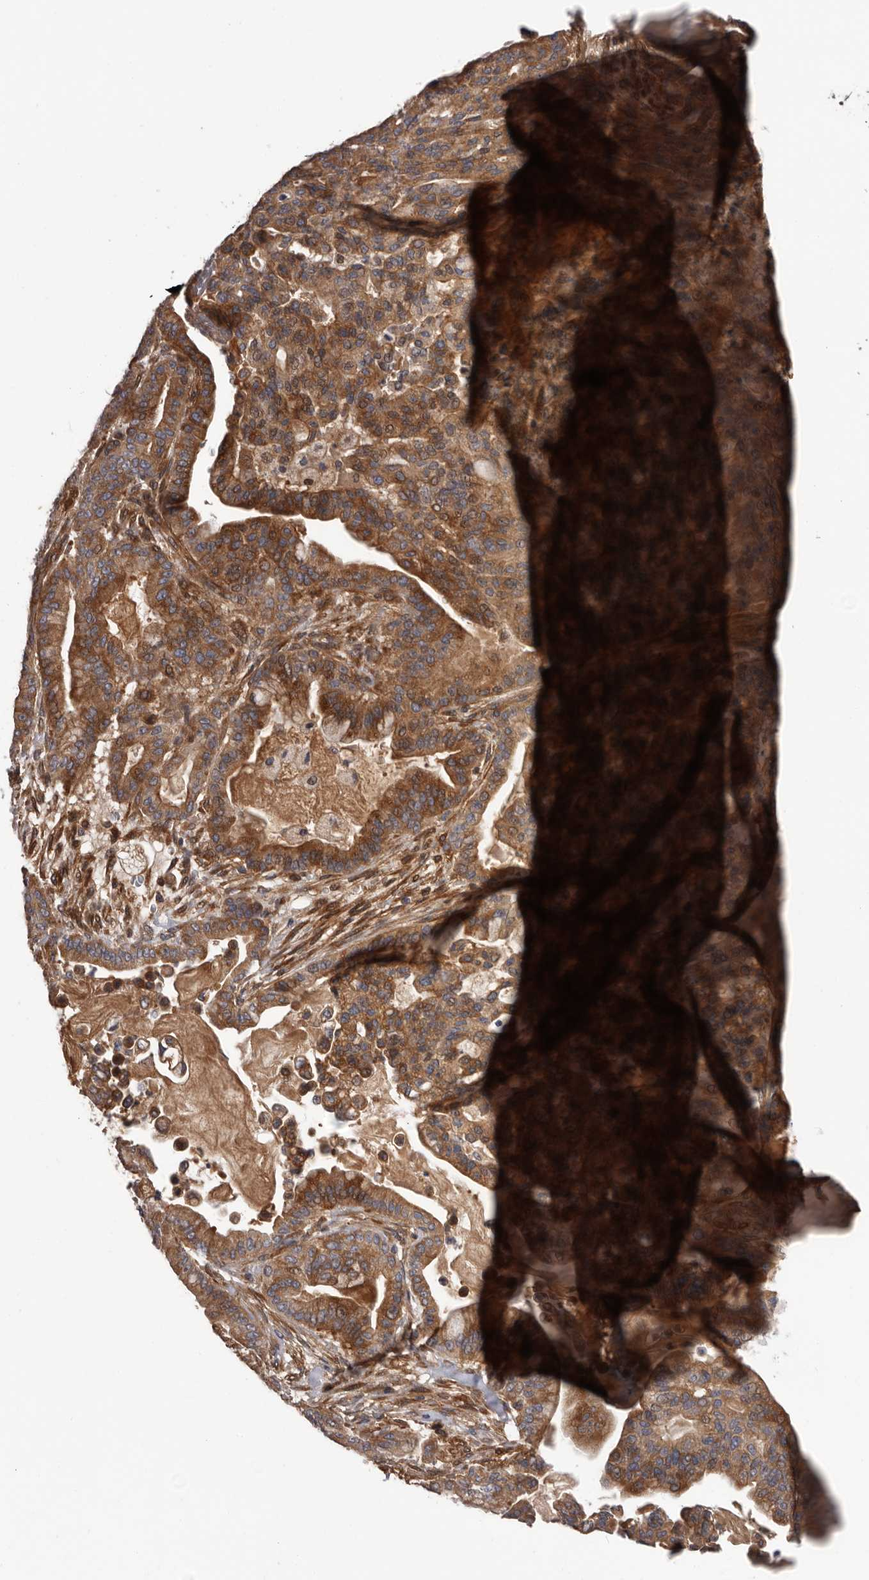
{"staining": {"intensity": "strong", "quantity": ">75%", "location": "cytoplasmic/membranous"}, "tissue": "pancreatic cancer", "cell_type": "Tumor cells", "image_type": "cancer", "snomed": [{"axis": "morphology", "description": "Adenocarcinoma, NOS"}, {"axis": "topography", "description": "Pancreas"}], "caption": "Pancreatic adenocarcinoma was stained to show a protein in brown. There is high levels of strong cytoplasmic/membranous staining in about >75% of tumor cells.", "gene": "PRKD1", "patient": {"sex": "male", "age": 63}}